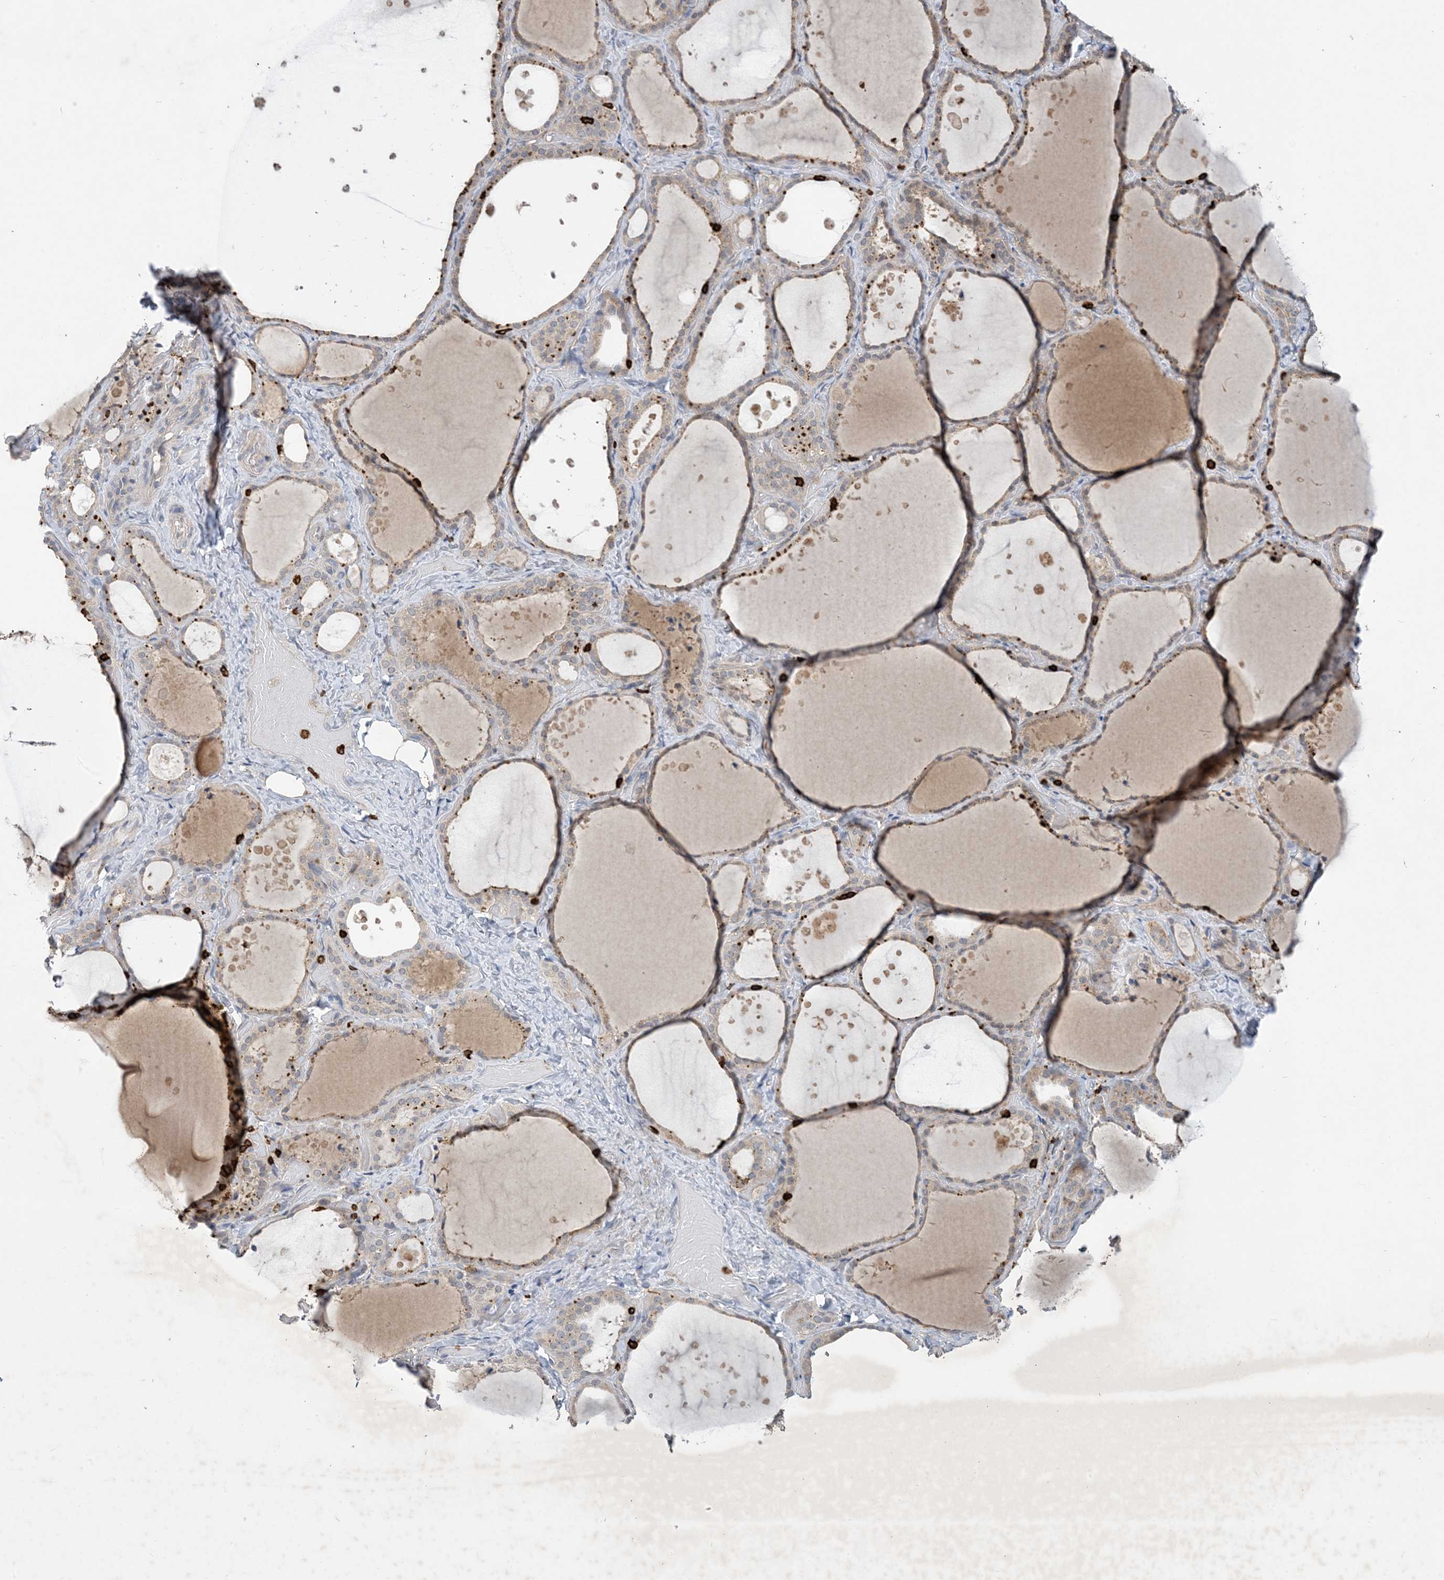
{"staining": {"intensity": "weak", "quantity": "25%-75%", "location": "cytoplasmic/membranous"}, "tissue": "thyroid gland", "cell_type": "Glandular cells", "image_type": "normal", "snomed": [{"axis": "morphology", "description": "Normal tissue, NOS"}, {"axis": "topography", "description": "Thyroid gland"}], "caption": "Human thyroid gland stained for a protein (brown) shows weak cytoplasmic/membranous positive staining in about 25%-75% of glandular cells.", "gene": "AK9", "patient": {"sex": "female", "age": 44}}